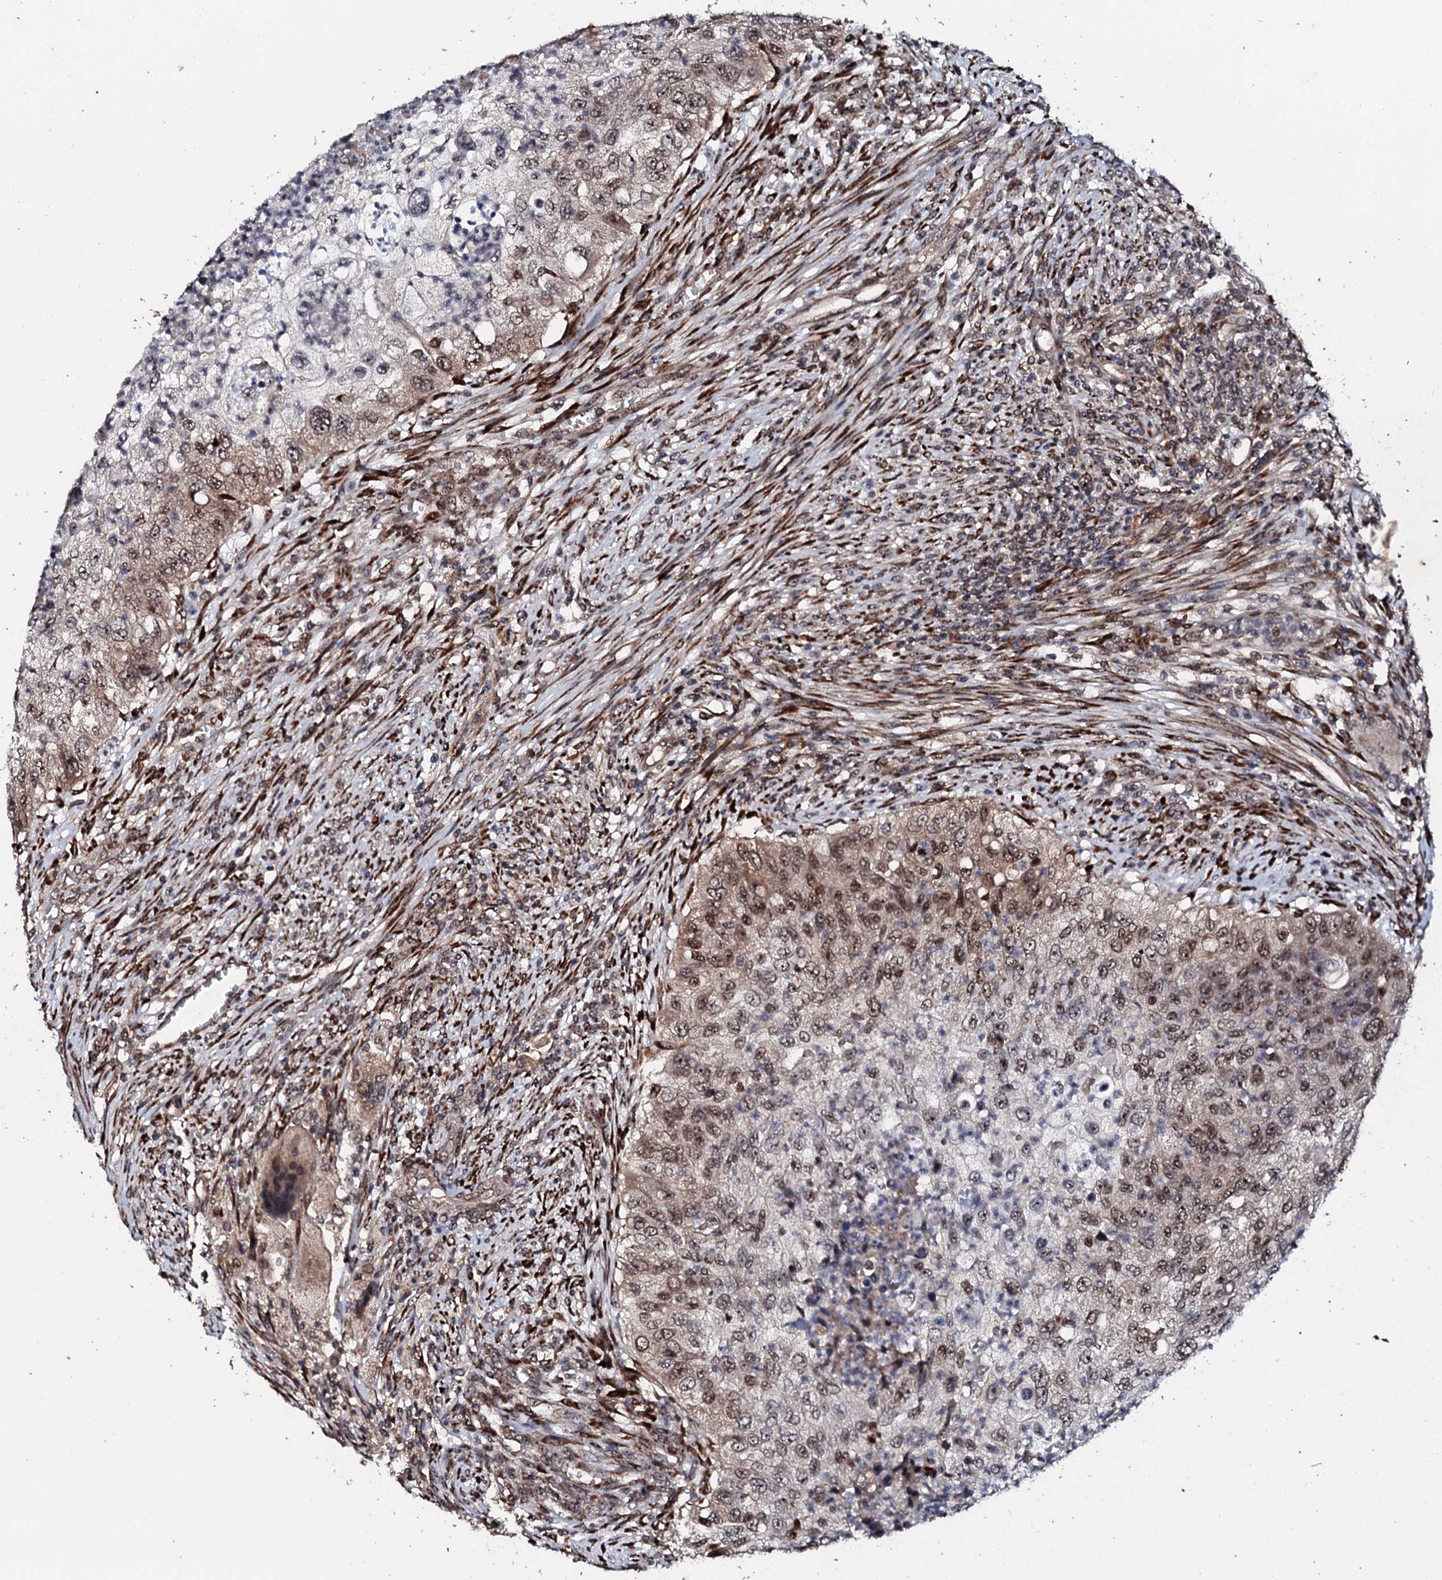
{"staining": {"intensity": "moderate", "quantity": "25%-75%", "location": "nuclear"}, "tissue": "urothelial cancer", "cell_type": "Tumor cells", "image_type": "cancer", "snomed": [{"axis": "morphology", "description": "Urothelial carcinoma, High grade"}, {"axis": "topography", "description": "Urinary bladder"}], "caption": "The immunohistochemical stain highlights moderate nuclear positivity in tumor cells of urothelial cancer tissue. The staining was performed using DAB (3,3'-diaminobenzidine) to visualize the protein expression in brown, while the nuclei were stained in blue with hematoxylin (Magnification: 20x).", "gene": "FAM111A", "patient": {"sex": "female", "age": 60}}